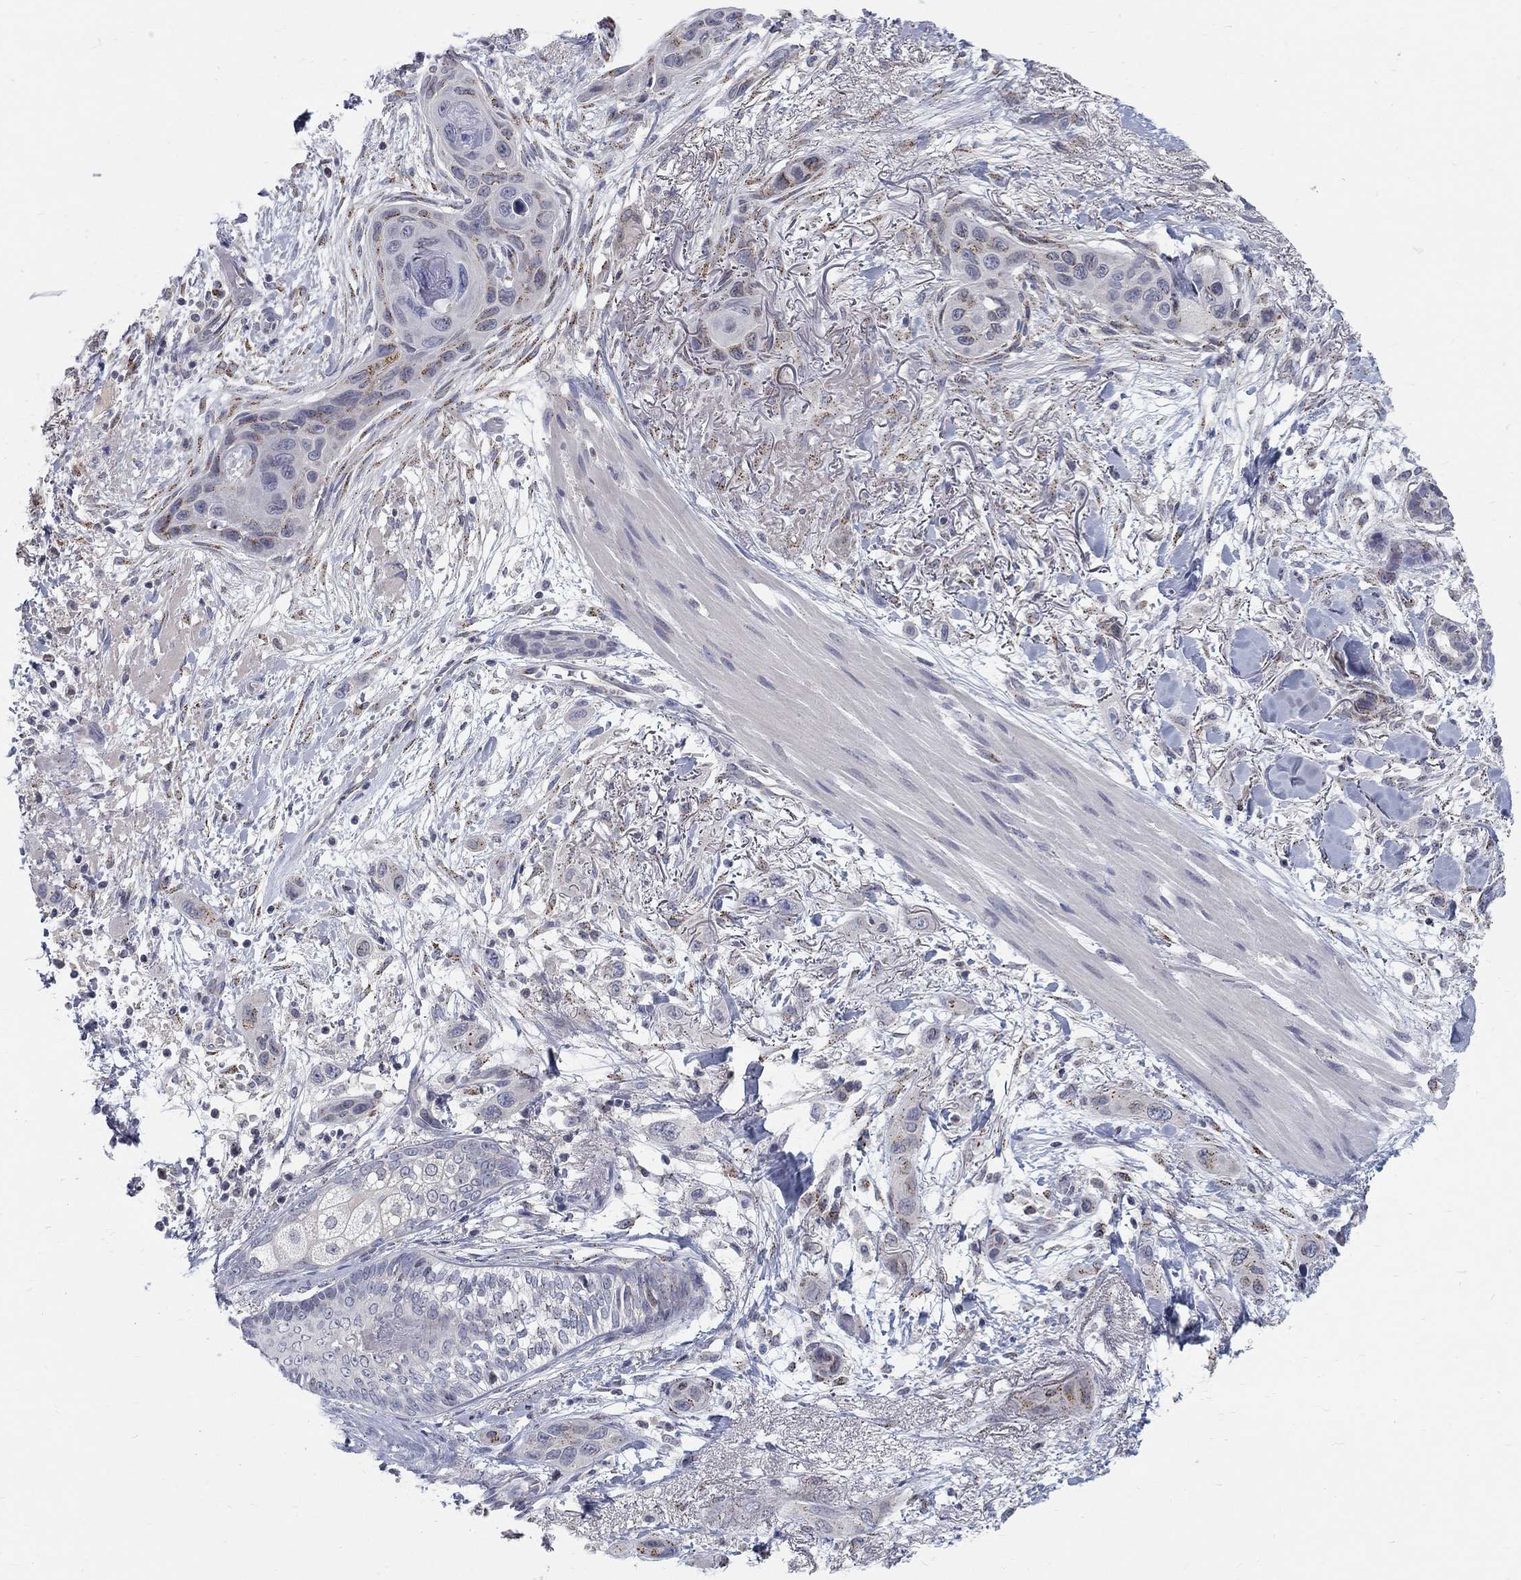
{"staining": {"intensity": "weak", "quantity": "<25%", "location": "cytoplasmic/membranous"}, "tissue": "skin cancer", "cell_type": "Tumor cells", "image_type": "cancer", "snomed": [{"axis": "morphology", "description": "Squamous cell carcinoma, NOS"}, {"axis": "topography", "description": "Skin"}], "caption": "Skin squamous cell carcinoma was stained to show a protein in brown. There is no significant staining in tumor cells.", "gene": "PANK3", "patient": {"sex": "male", "age": 79}}